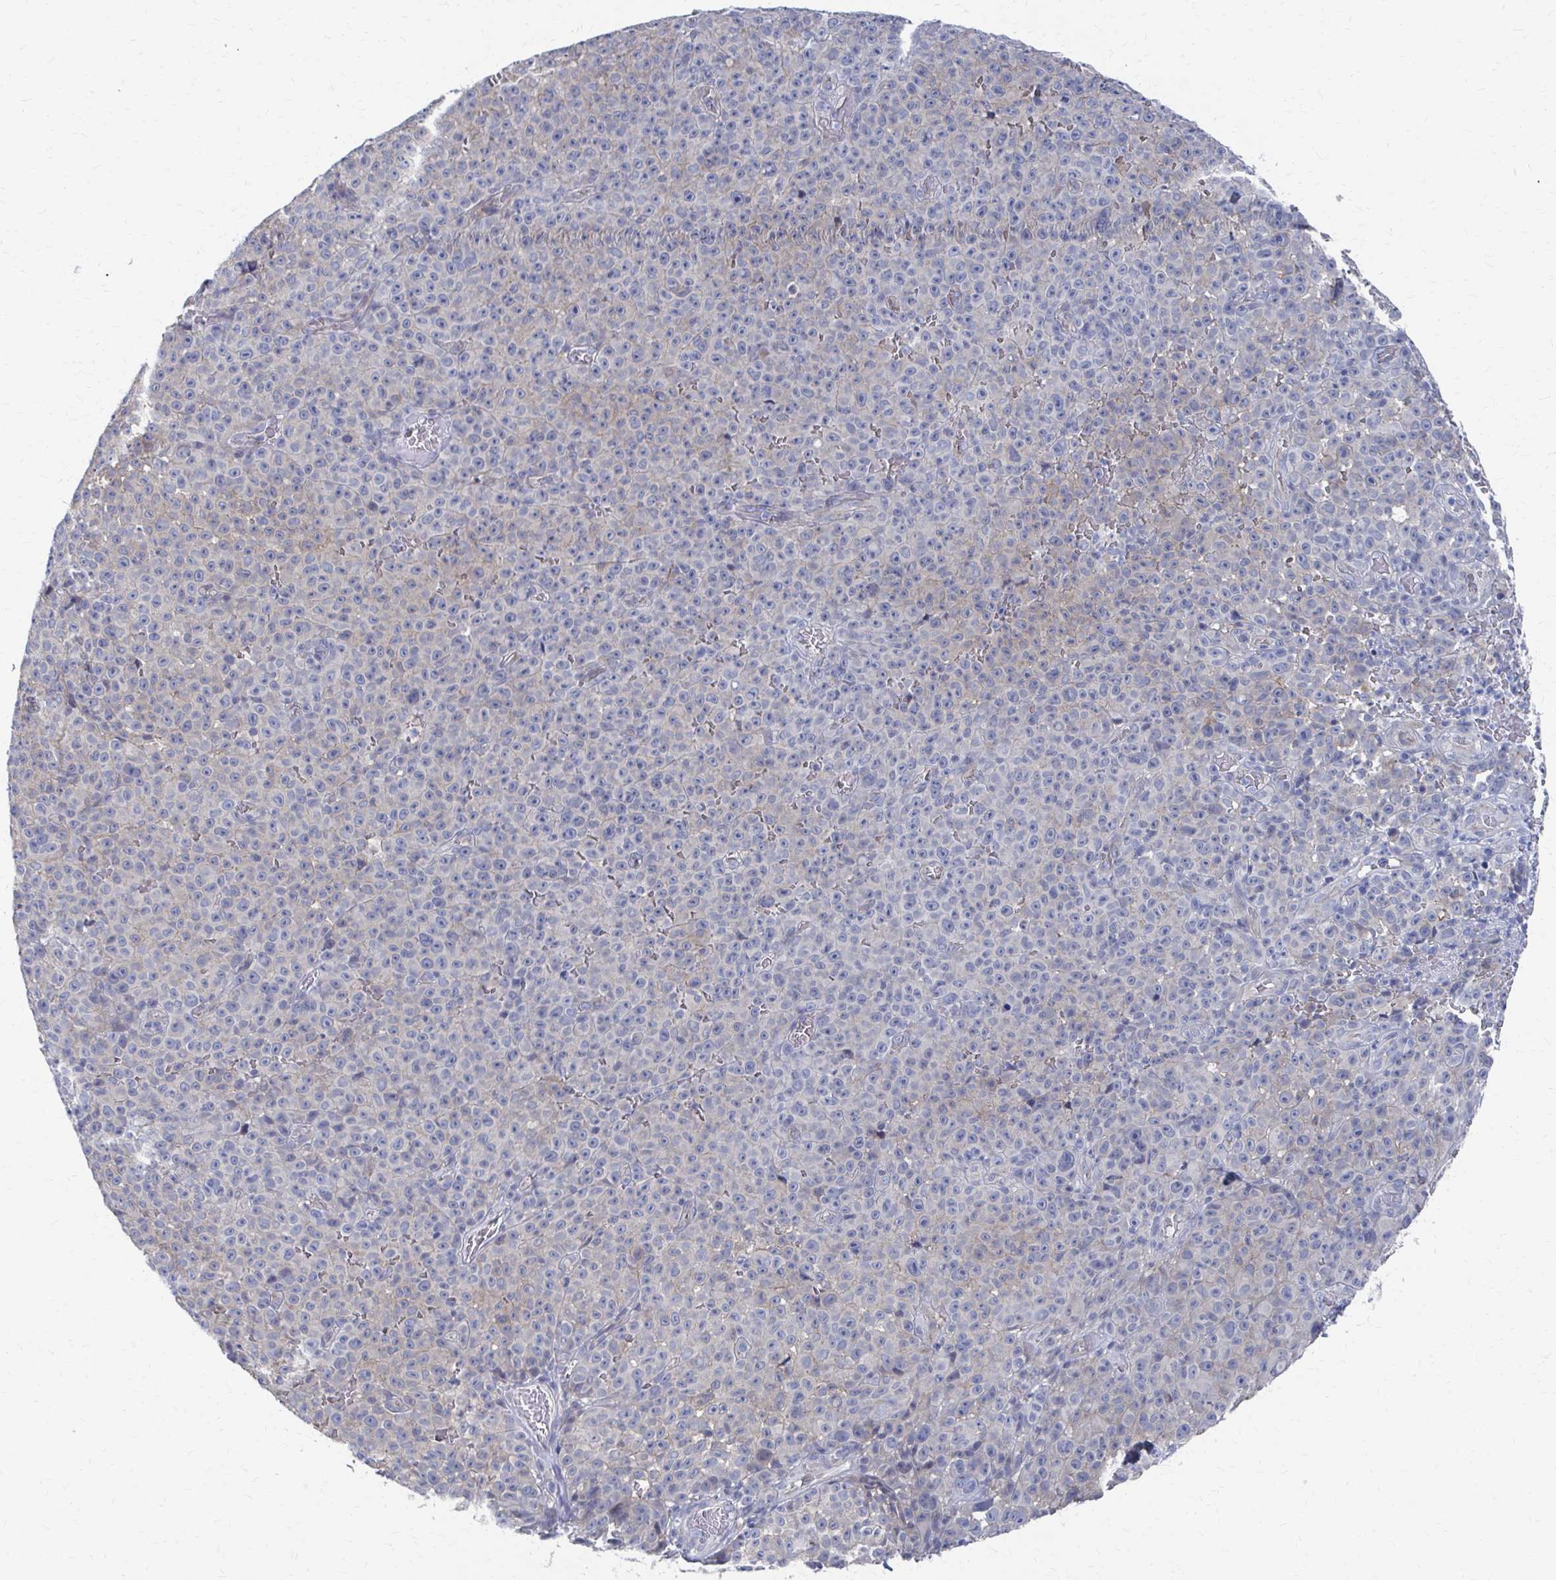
{"staining": {"intensity": "weak", "quantity": "<25%", "location": "cytoplasmic/membranous"}, "tissue": "melanoma", "cell_type": "Tumor cells", "image_type": "cancer", "snomed": [{"axis": "morphology", "description": "Malignant melanoma, NOS"}, {"axis": "topography", "description": "Skin"}], "caption": "The histopathology image shows no staining of tumor cells in melanoma.", "gene": "PLEKHG7", "patient": {"sex": "female", "age": 82}}